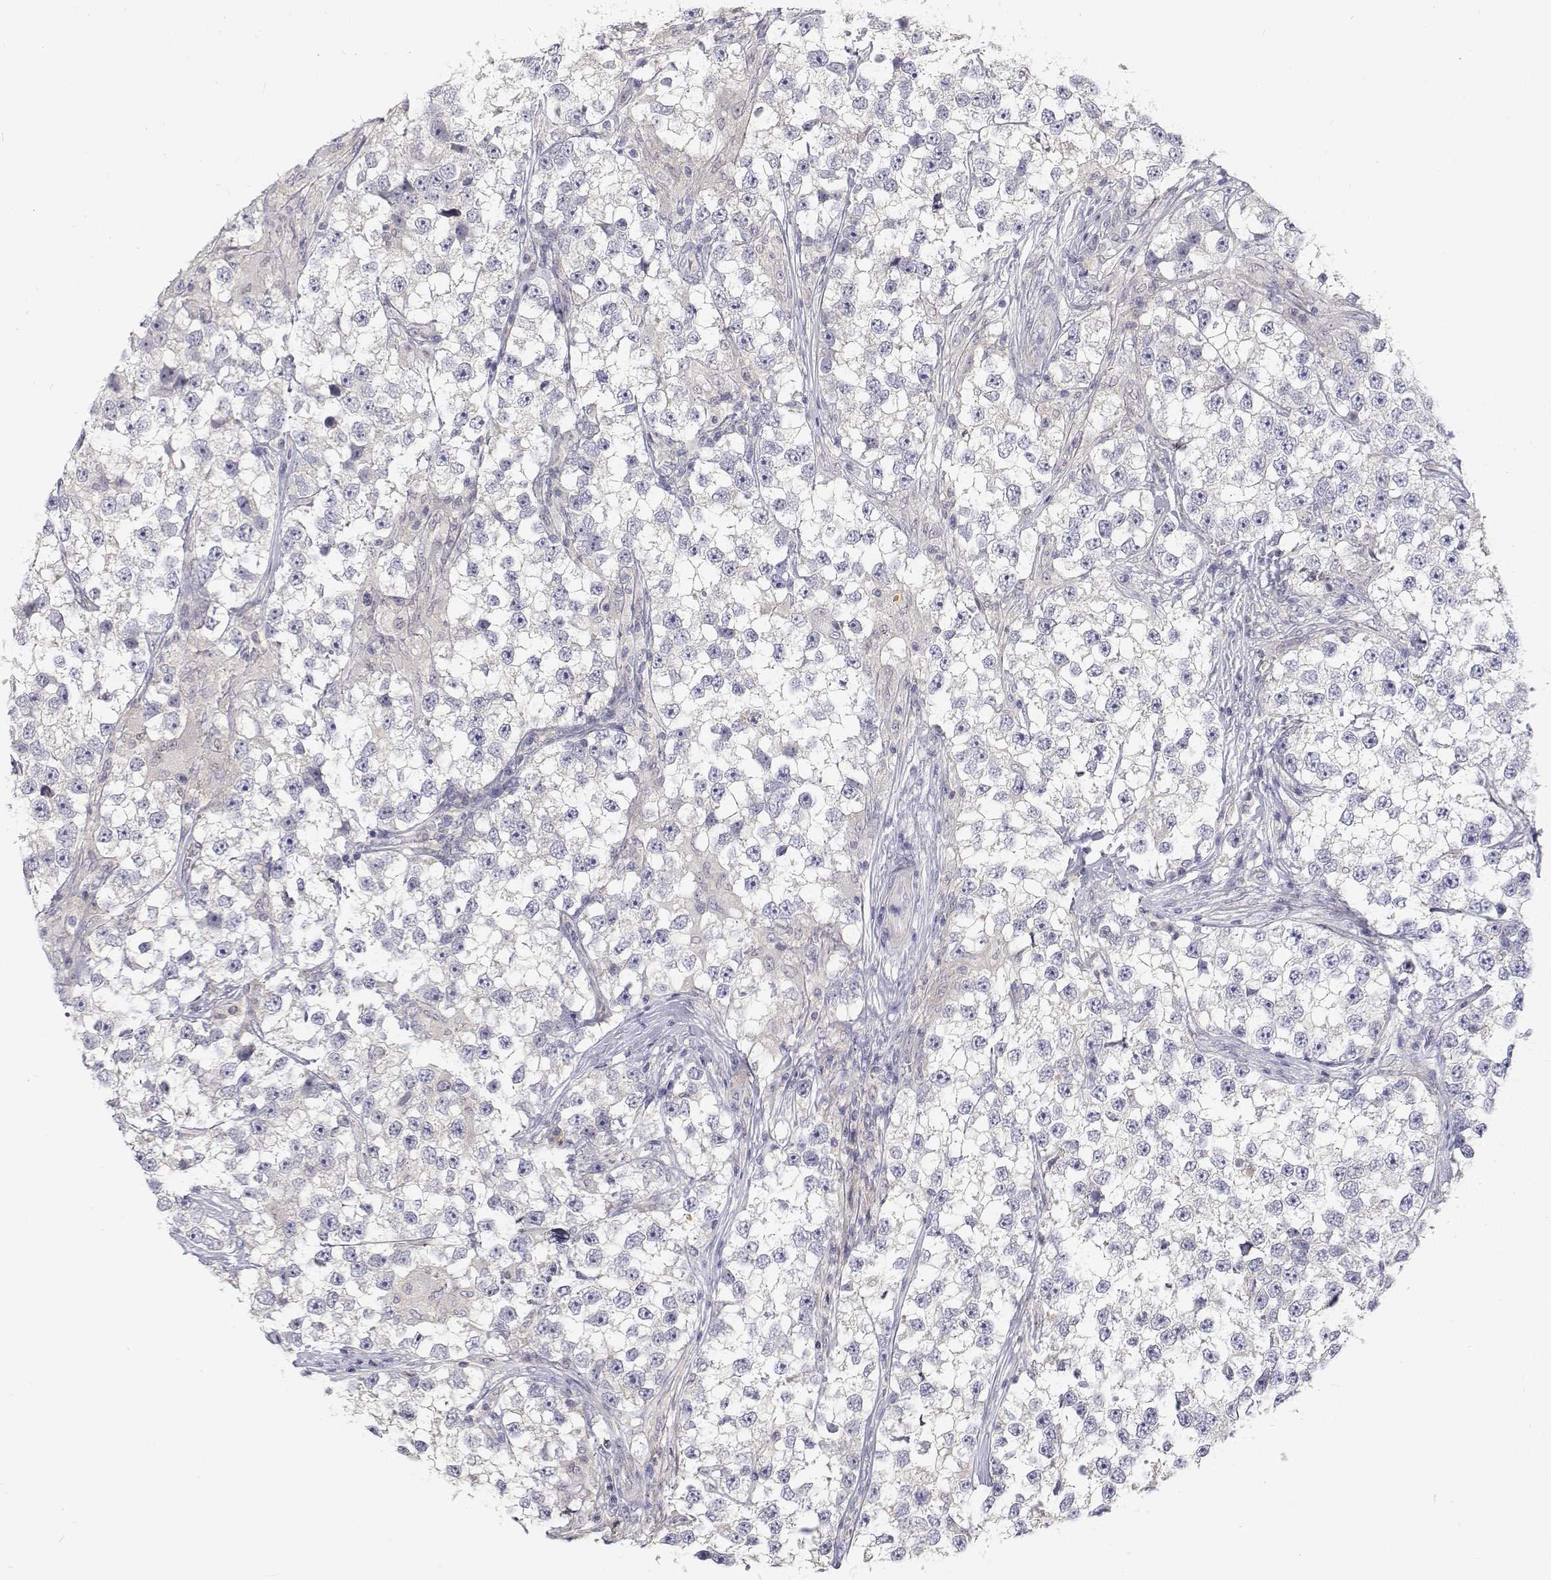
{"staining": {"intensity": "negative", "quantity": "none", "location": "none"}, "tissue": "testis cancer", "cell_type": "Tumor cells", "image_type": "cancer", "snomed": [{"axis": "morphology", "description": "Seminoma, NOS"}, {"axis": "topography", "description": "Testis"}], "caption": "An immunohistochemistry image of testis cancer (seminoma) is shown. There is no staining in tumor cells of testis cancer (seminoma). Brightfield microscopy of immunohistochemistry (IHC) stained with DAB (brown) and hematoxylin (blue), captured at high magnification.", "gene": "MYPN", "patient": {"sex": "male", "age": 46}}